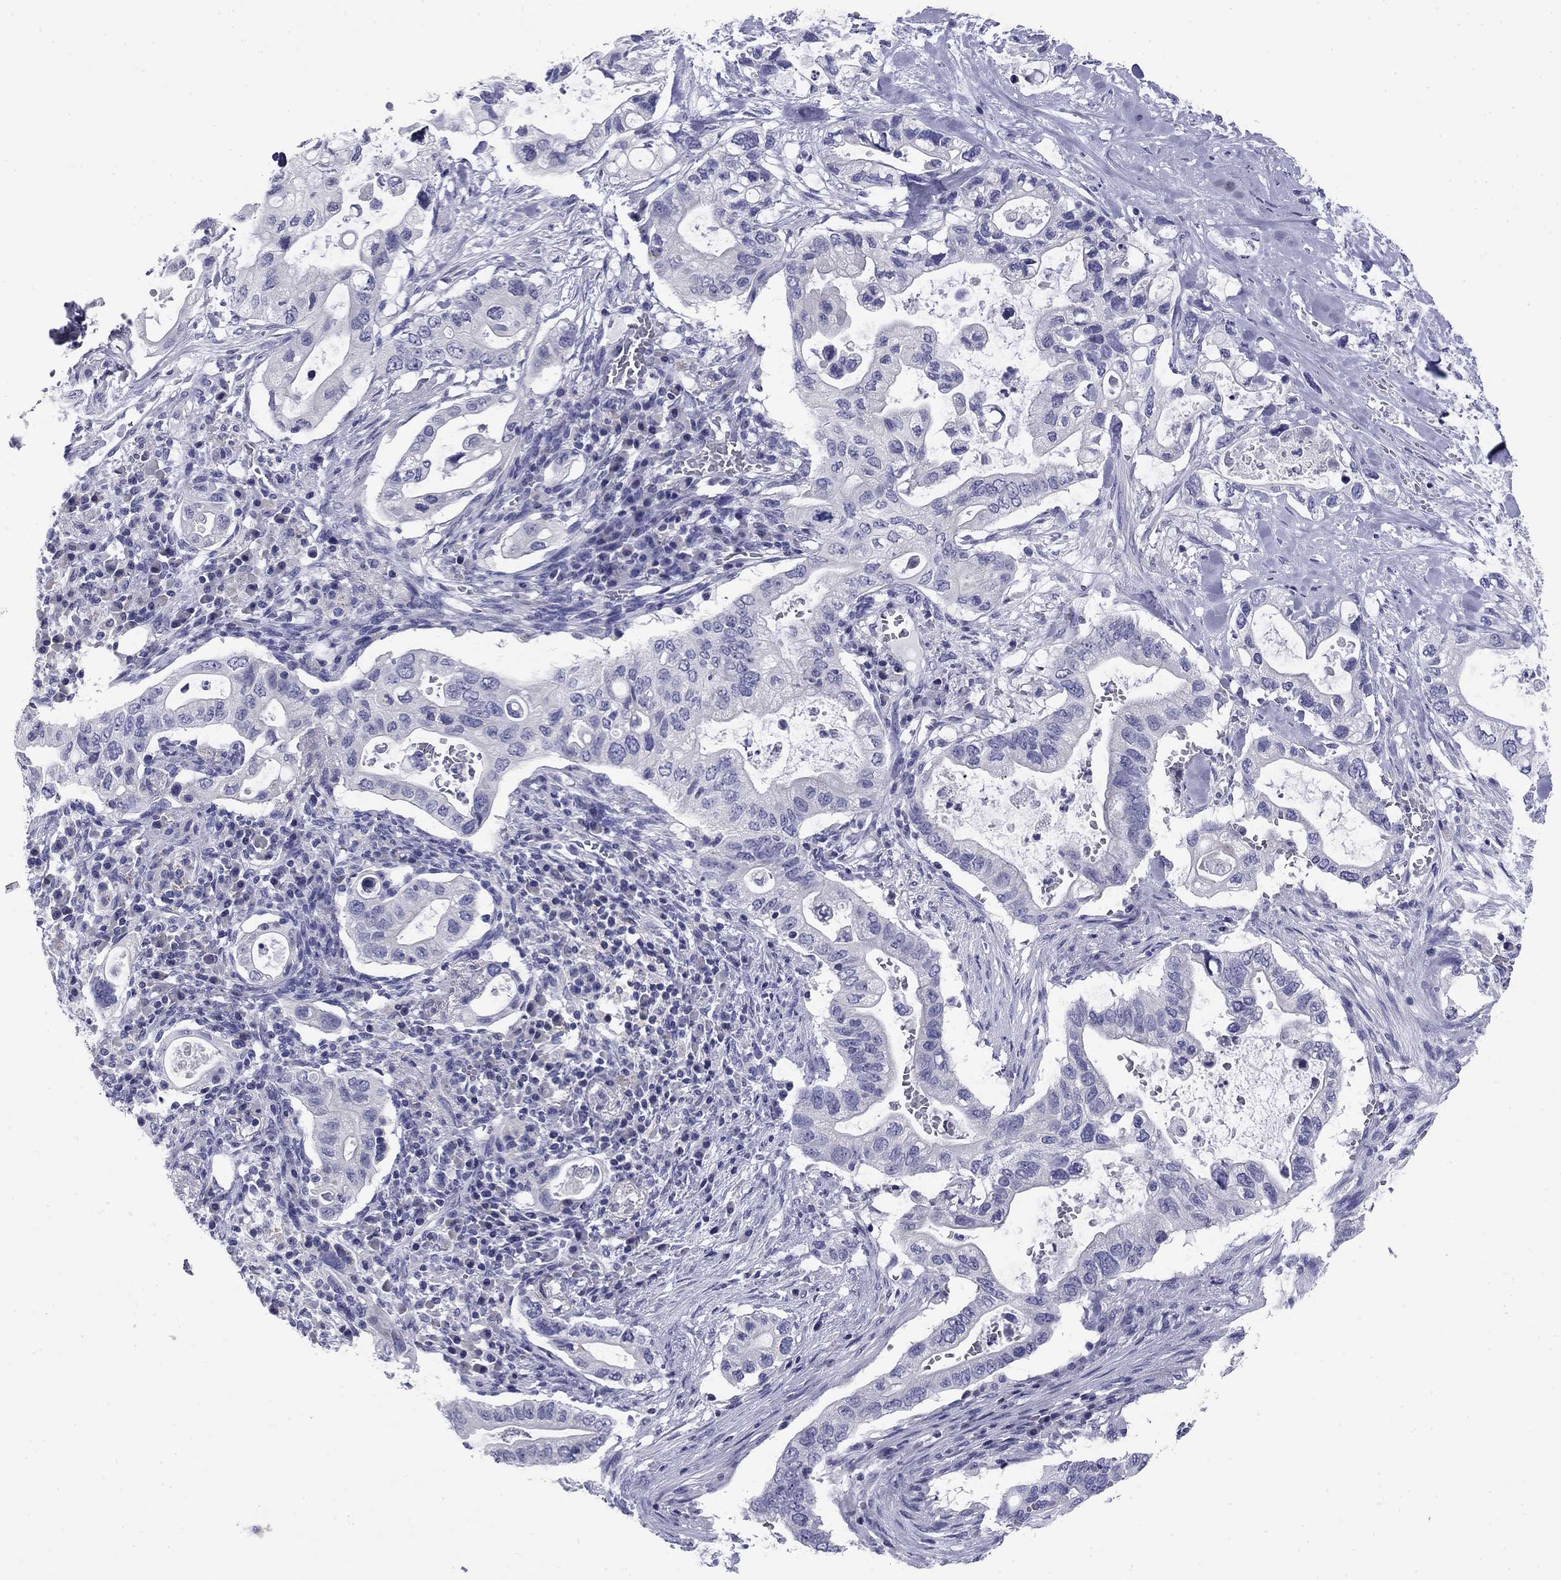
{"staining": {"intensity": "negative", "quantity": "none", "location": "none"}, "tissue": "pancreatic cancer", "cell_type": "Tumor cells", "image_type": "cancer", "snomed": [{"axis": "morphology", "description": "Adenocarcinoma, NOS"}, {"axis": "topography", "description": "Pancreas"}], "caption": "Tumor cells are negative for brown protein staining in pancreatic cancer (adenocarcinoma).", "gene": "ABCC2", "patient": {"sex": "female", "age": 72}}